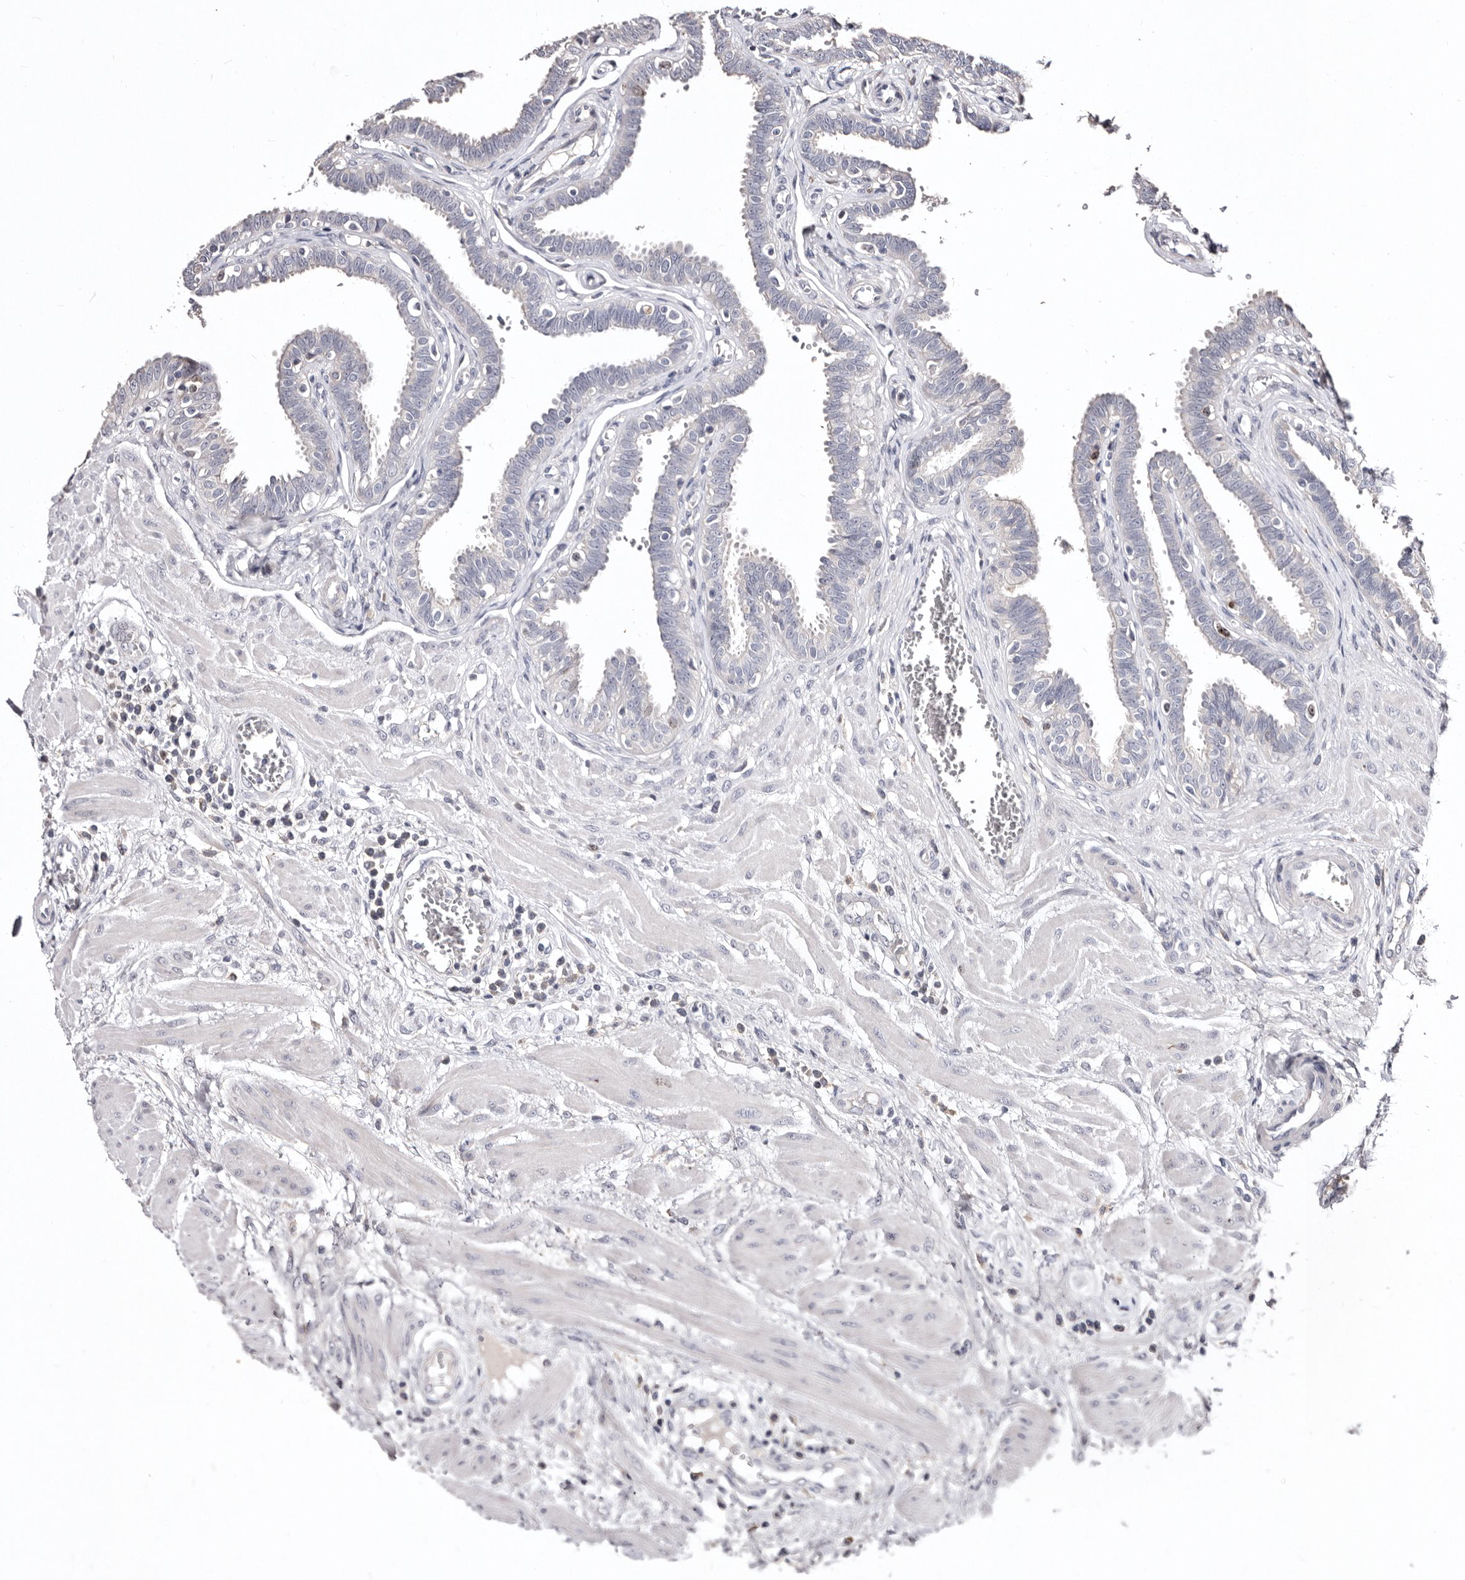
{"staining": {"intensity": "negative", "quantity": "none", "location": "none"}, "tissue": "fallopian tube", "cell_type": "Glandular cells", "image_type": "normal", "snomed": [{"axis": "morphology", "description": "Normal tissue, NOS"}, {"axis": "topography", "description": "Fallopian tube"}], "caption": "This is an immunohistochemistry photomicrograph of benign fallopian tube. There is no staining in glandular cells.", "gene": "CDCA8", "patient": {"sex": "female", "age": 32}}